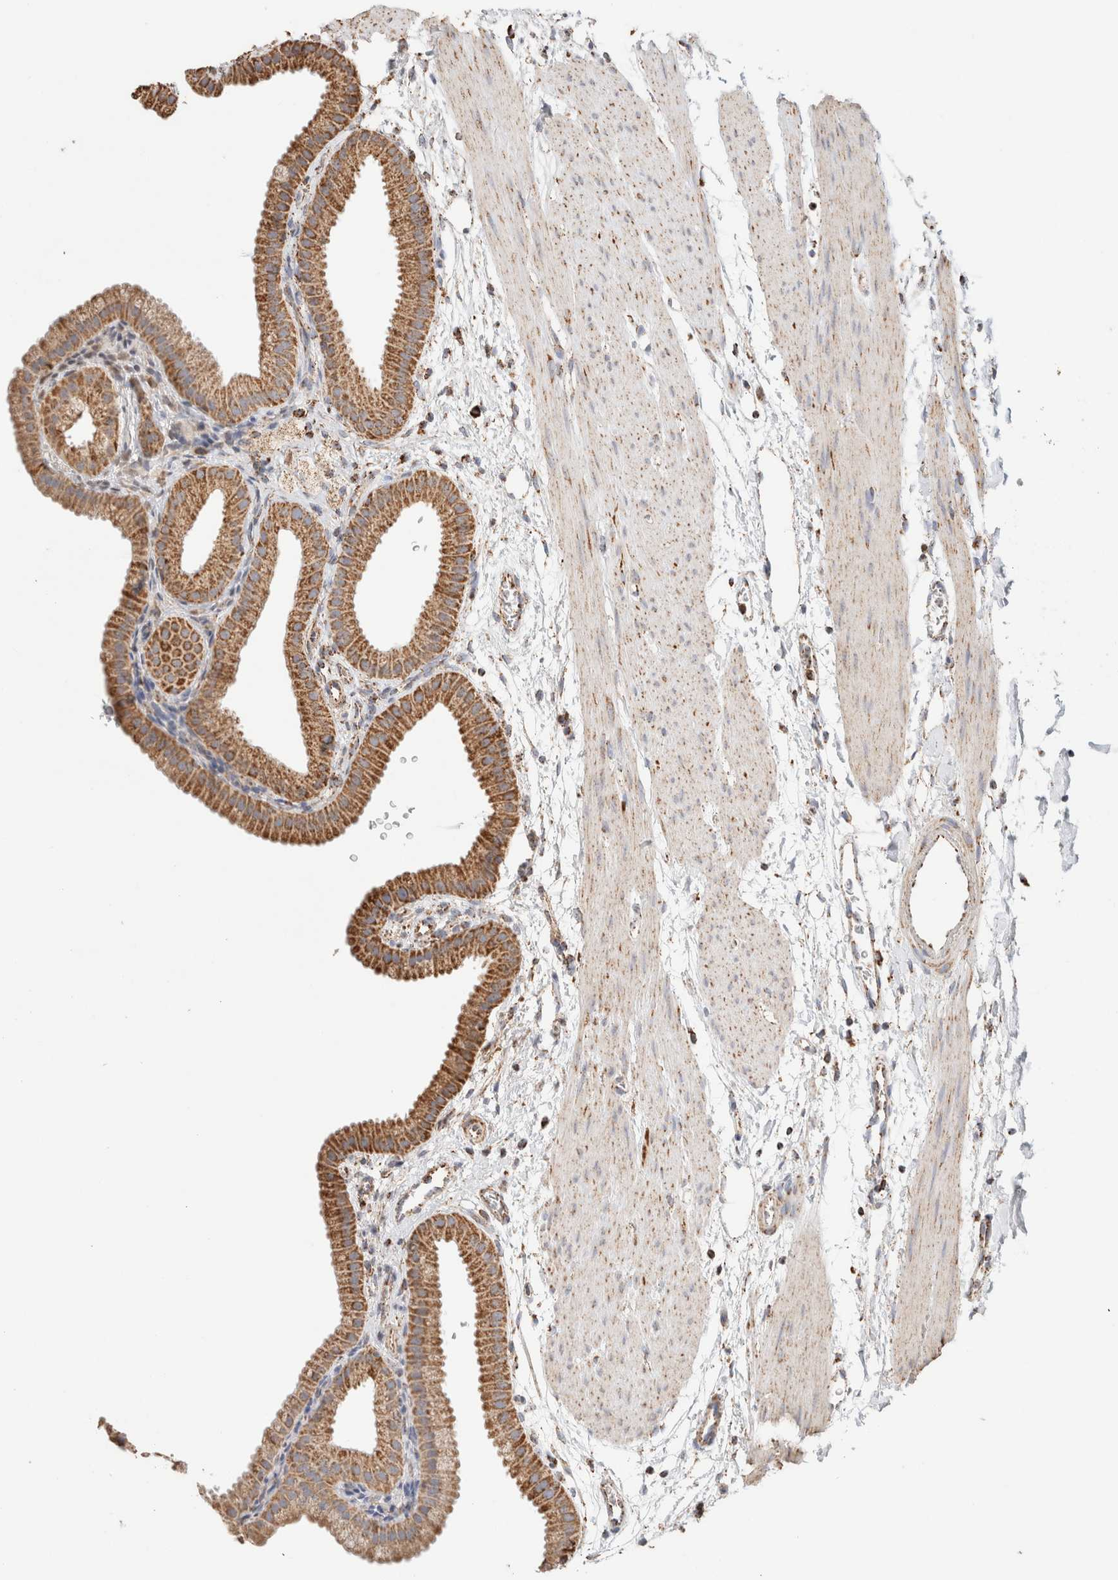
{"staining": {"intensity": "moderate", "quantity": ">75%", "location": "cytoplasmic/membranous"}, "tissue": "gallbladder", "cell_type": "Glandular cells", "image_type": "normal", "snomed": [{"axis": "morphology", "description": "Normal tissue, NOS"}, {"axis": "topography", "description": "Gallbladder"}], "caption": "A photomicrograph of gallbladder stained for a protein shows moderate cytoplasmic/membranous brown staining in glandular cells. (IHC, brightfield microscopy, high magnification).", "gene": "C1QBP", "patient": {"sex": "female", "age": 64}}